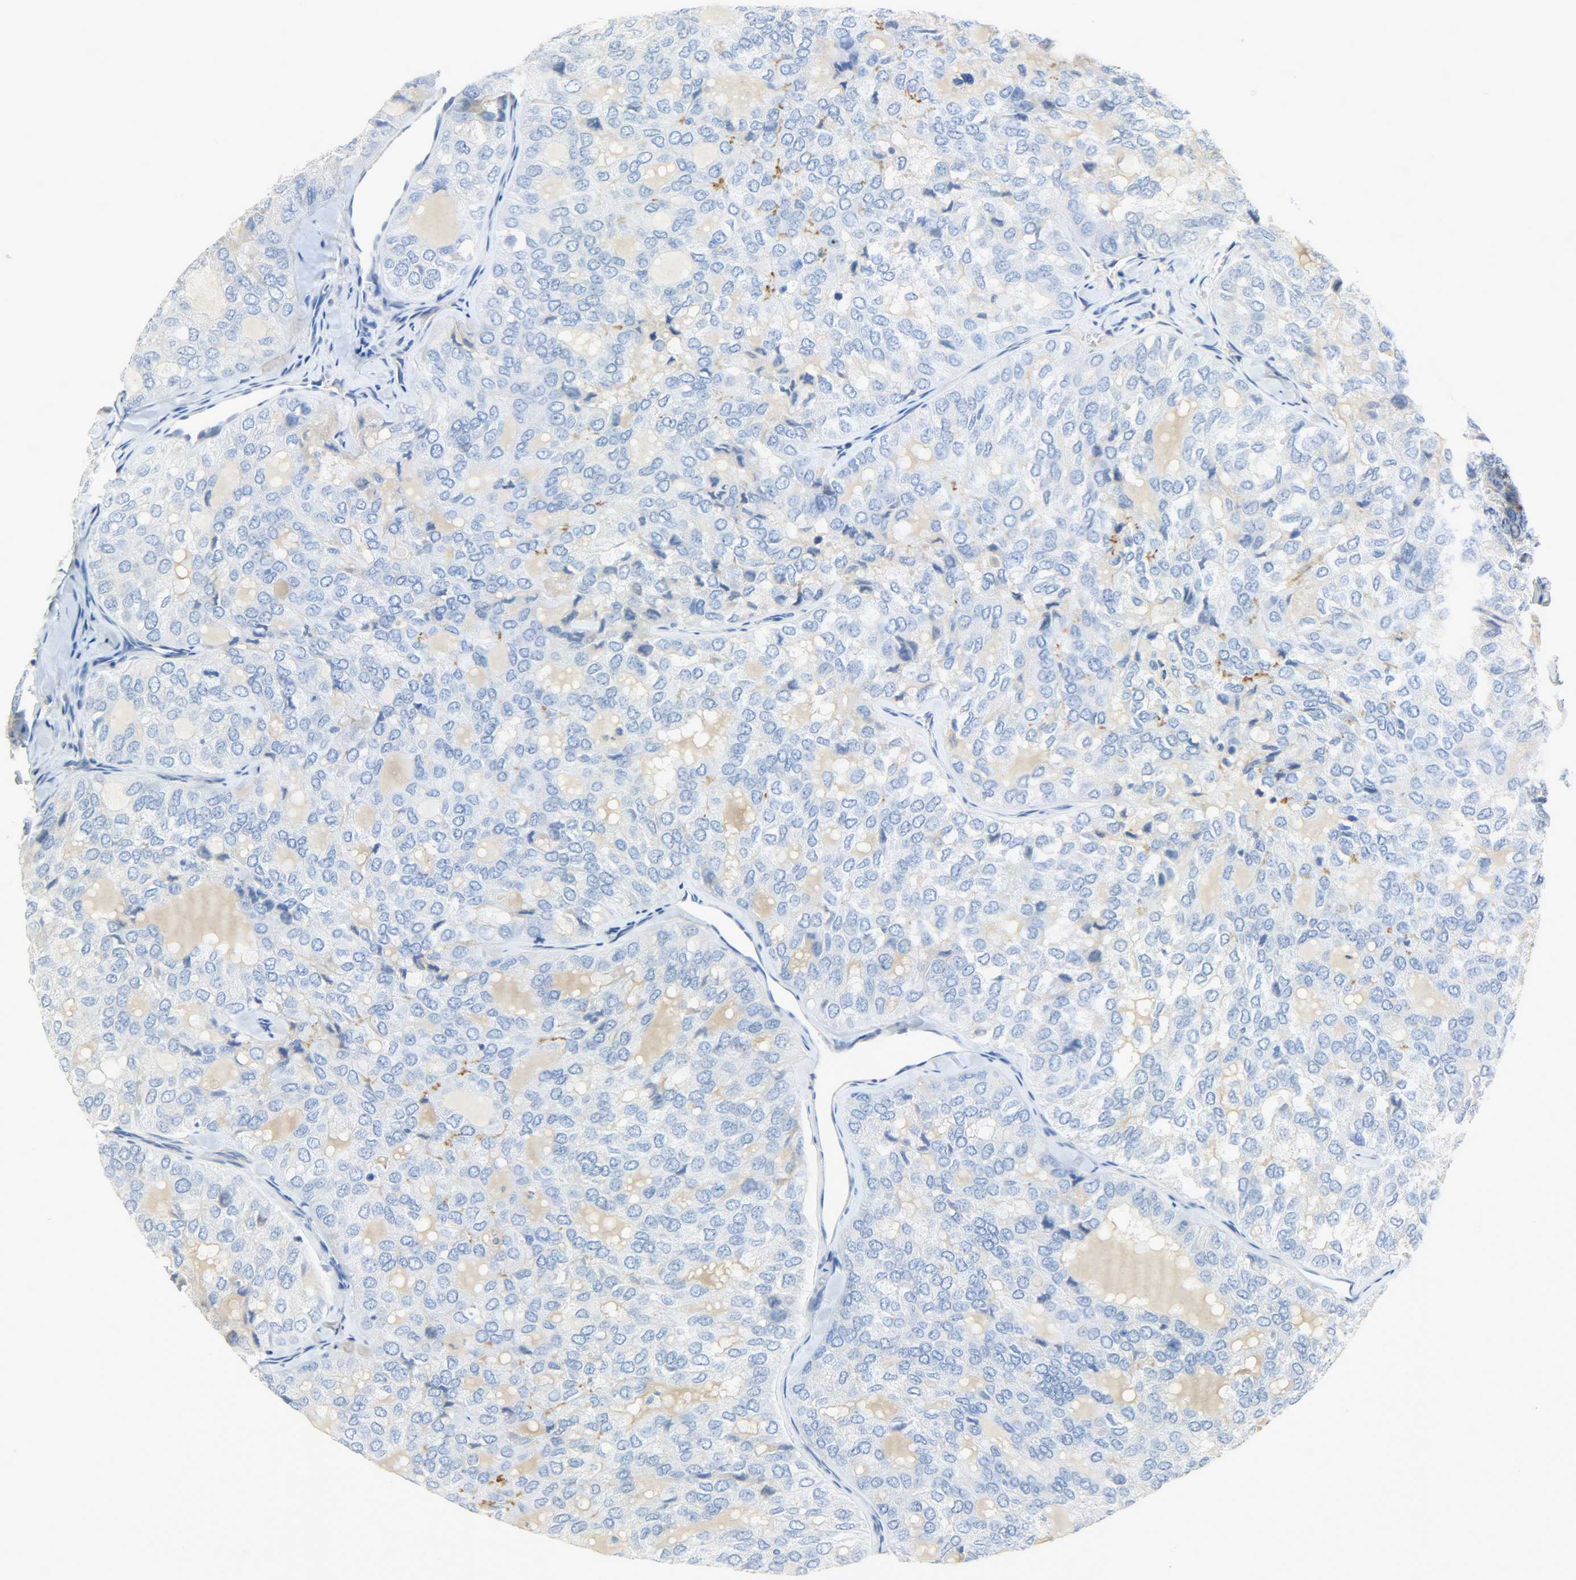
{"staining": {"intensity": "negative", "quantity": "none", "location": "none"}, "tissue": "thyroid cancer", "cell_type": "Tumor cells", "image_type": "cancer", "snomed": [{"axis": "morphology", "description": "Follicular adenoma carcinoma, NOS"}, {"axis": "topography", "description": "Thyroid gland"}], "caption": "The photomicrograph reveals no staining of tumor cells in follicular adenoma carcinoma (thyroid). (DAB (3,3'-diaminobenzidine) immunohistochemistry (IHC) visualized using brightfield microscopy, high magnification).", "gene": "CRP", "patient": {"sex": "male", "age": 75}}